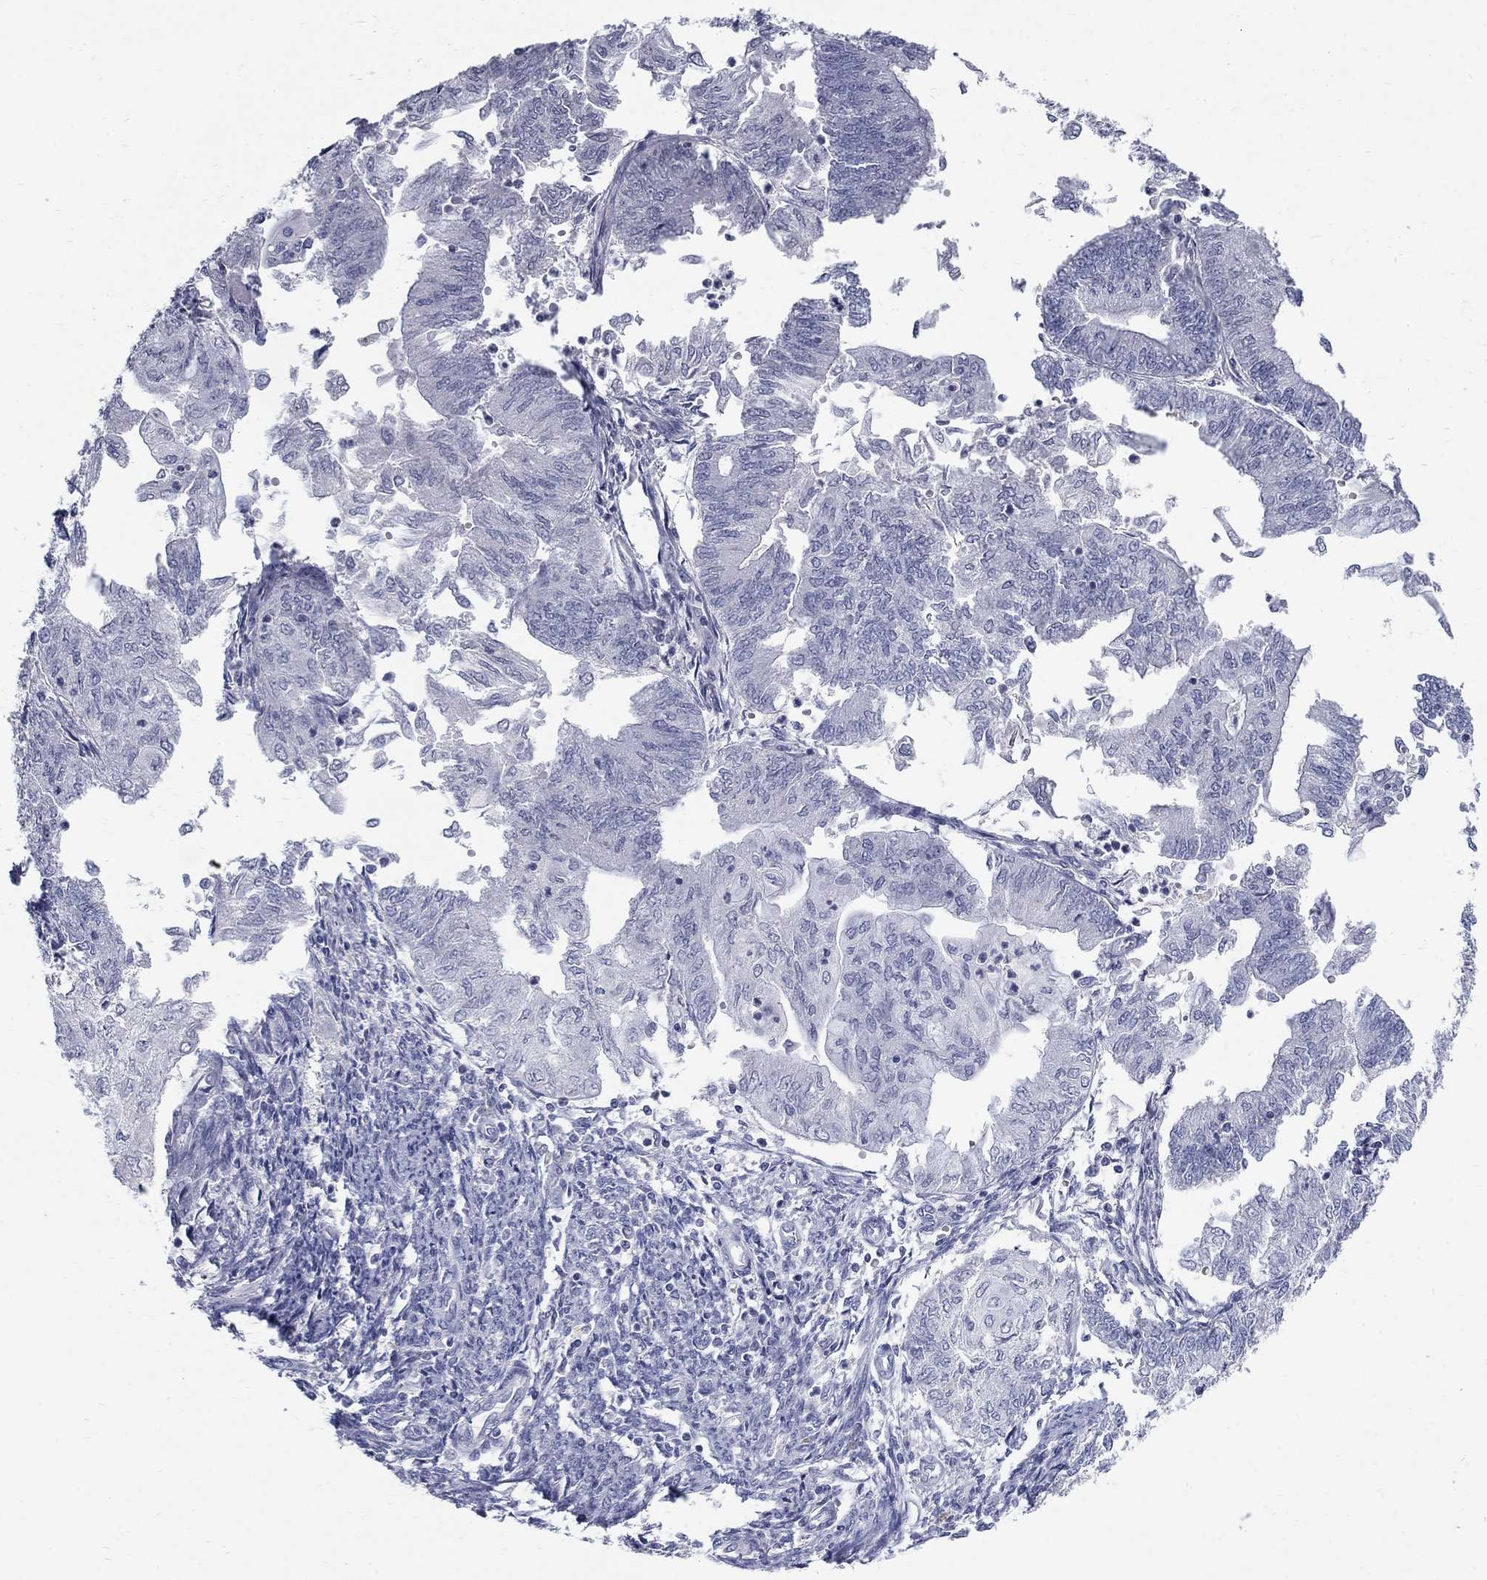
{"staining": {"intensity": "negative", "quantity": "none", "location": "none"}, "tissue": "endometrial cancer", "cell_type": "Tumor cells", "image_type": "cancer", "snomed": [{"axis": "morphology", "description": "Adenocarcinoma, NOS"}, {"axis": "topography", "description": "Endometrium"}], "caption": "Tumor cells are negative for brown protein staining in endometrial cancer.", "gene": "PTH1R", "patient": {"sex": "female", "age": 59}}